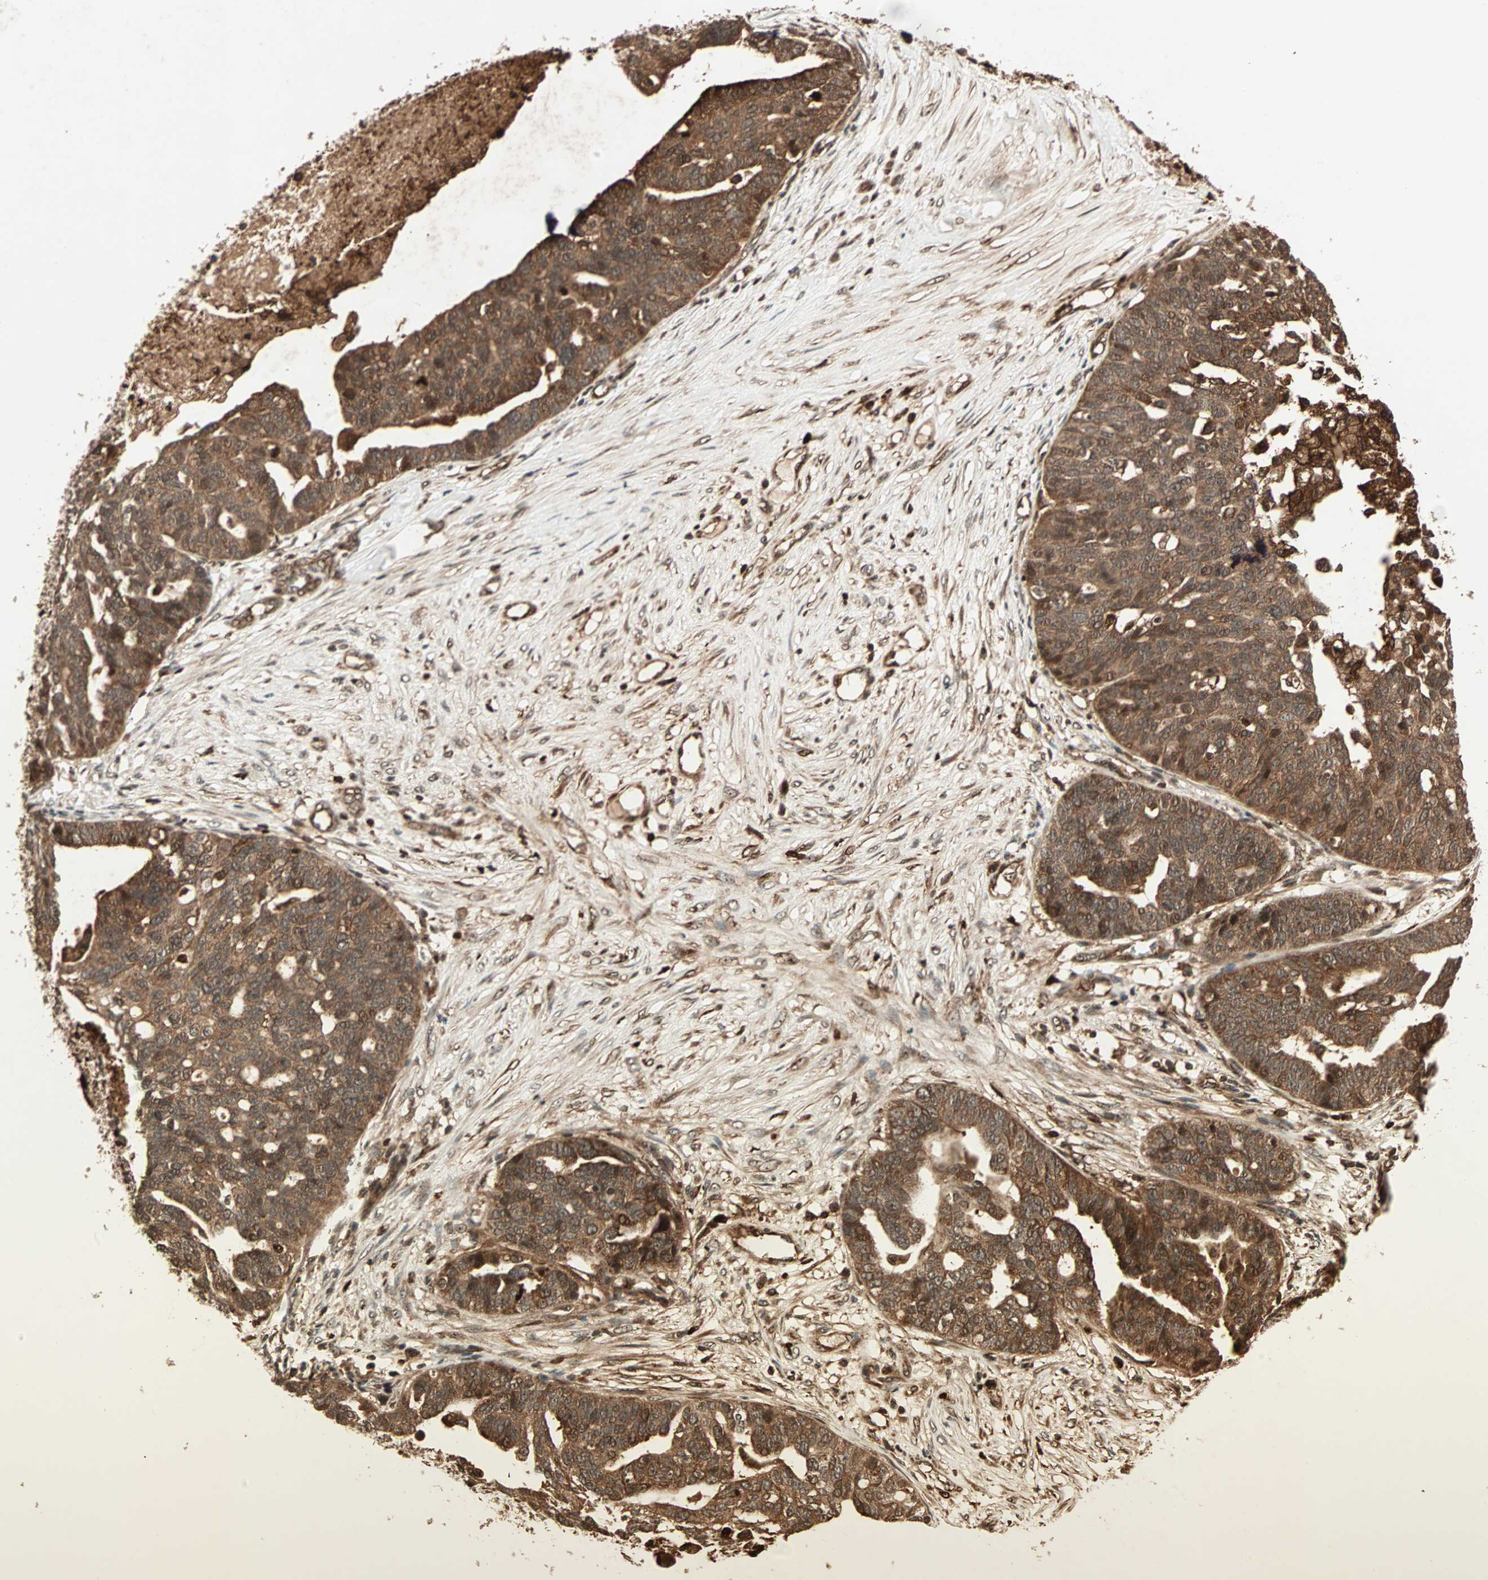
{"staining": {"intensity": "moderate", "quantity": ">75%", "location": "cytoplasmic/membranous"}, "tissue": "ovarian cancer", "cell_type": "Tumor cells", "image_type": "cancer", "snomed": [{"axis": "morphology", "description": "Cystadenocarcinoma, serous, NOS"}, {"axis": "topography", "description": "Ovary"}], "caption": "High-magnification brightfield microscopy of ovarian serous cystadenocarcinoma stained with DAB (brown) and counterstained with hematoxylin (blue). tumor cells exhibit moderate cytoplasmic/membranous positivity is appreciated in approximately>75% of cells.", "gene": "RFFL", "patient": {"sex": "female", "age": 59}}